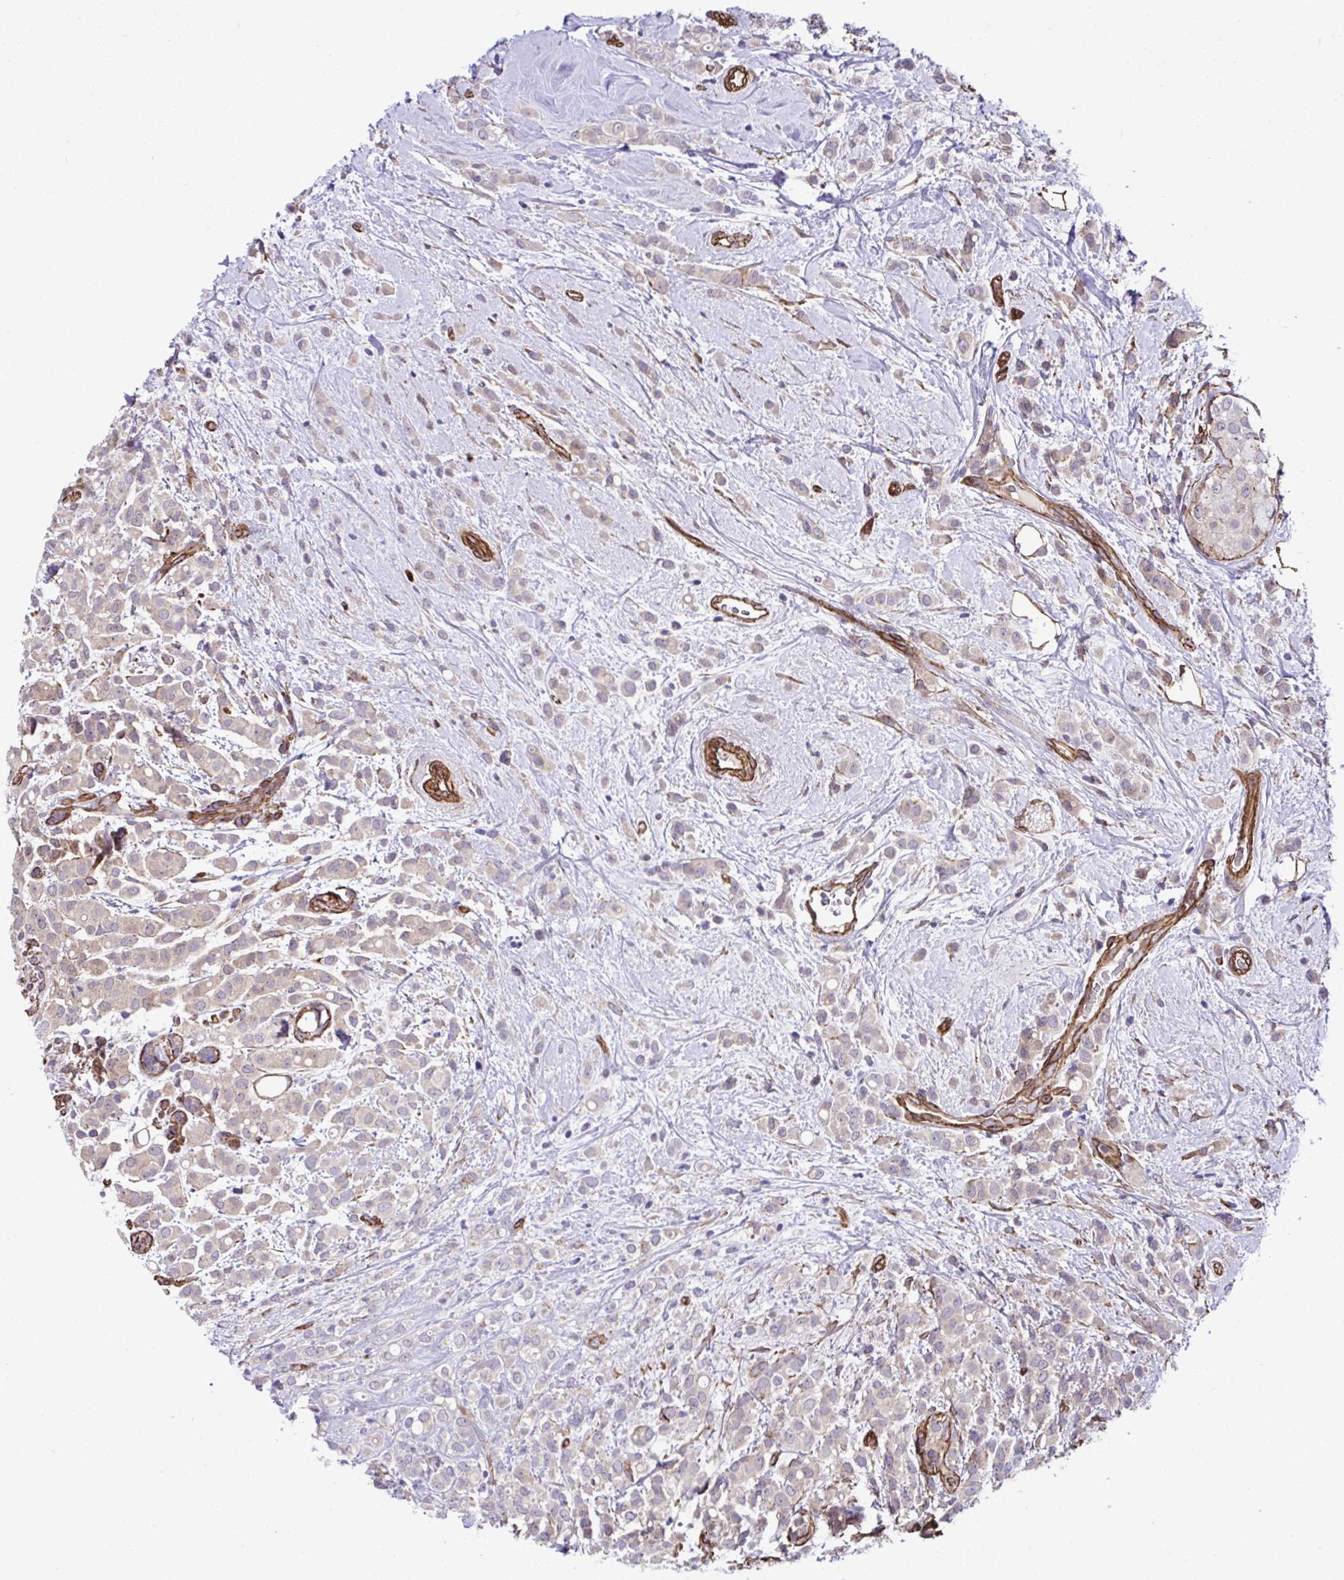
{"staining": {"intensity": "negative", "quantity": "none", "location": "none"}, "tissue": "breast cancer", "cell_type": "Tumor cells", "image_type": "cancer", "snomed": [{"axis": "morphology", "description": "Lobular carcinoma"}, {"axis": "topography", "description": "Breast"}], "caption": "Immunohistochemistry (IHC) of human lobular carcinoma (breast) shows no expression in tumor cells. (DAB immunohistochemistry (IHC) visualized using brightfield microscopy, high magnification).", "gene": "TRIM52", "patient": {"sex": "female", "age": 68}}